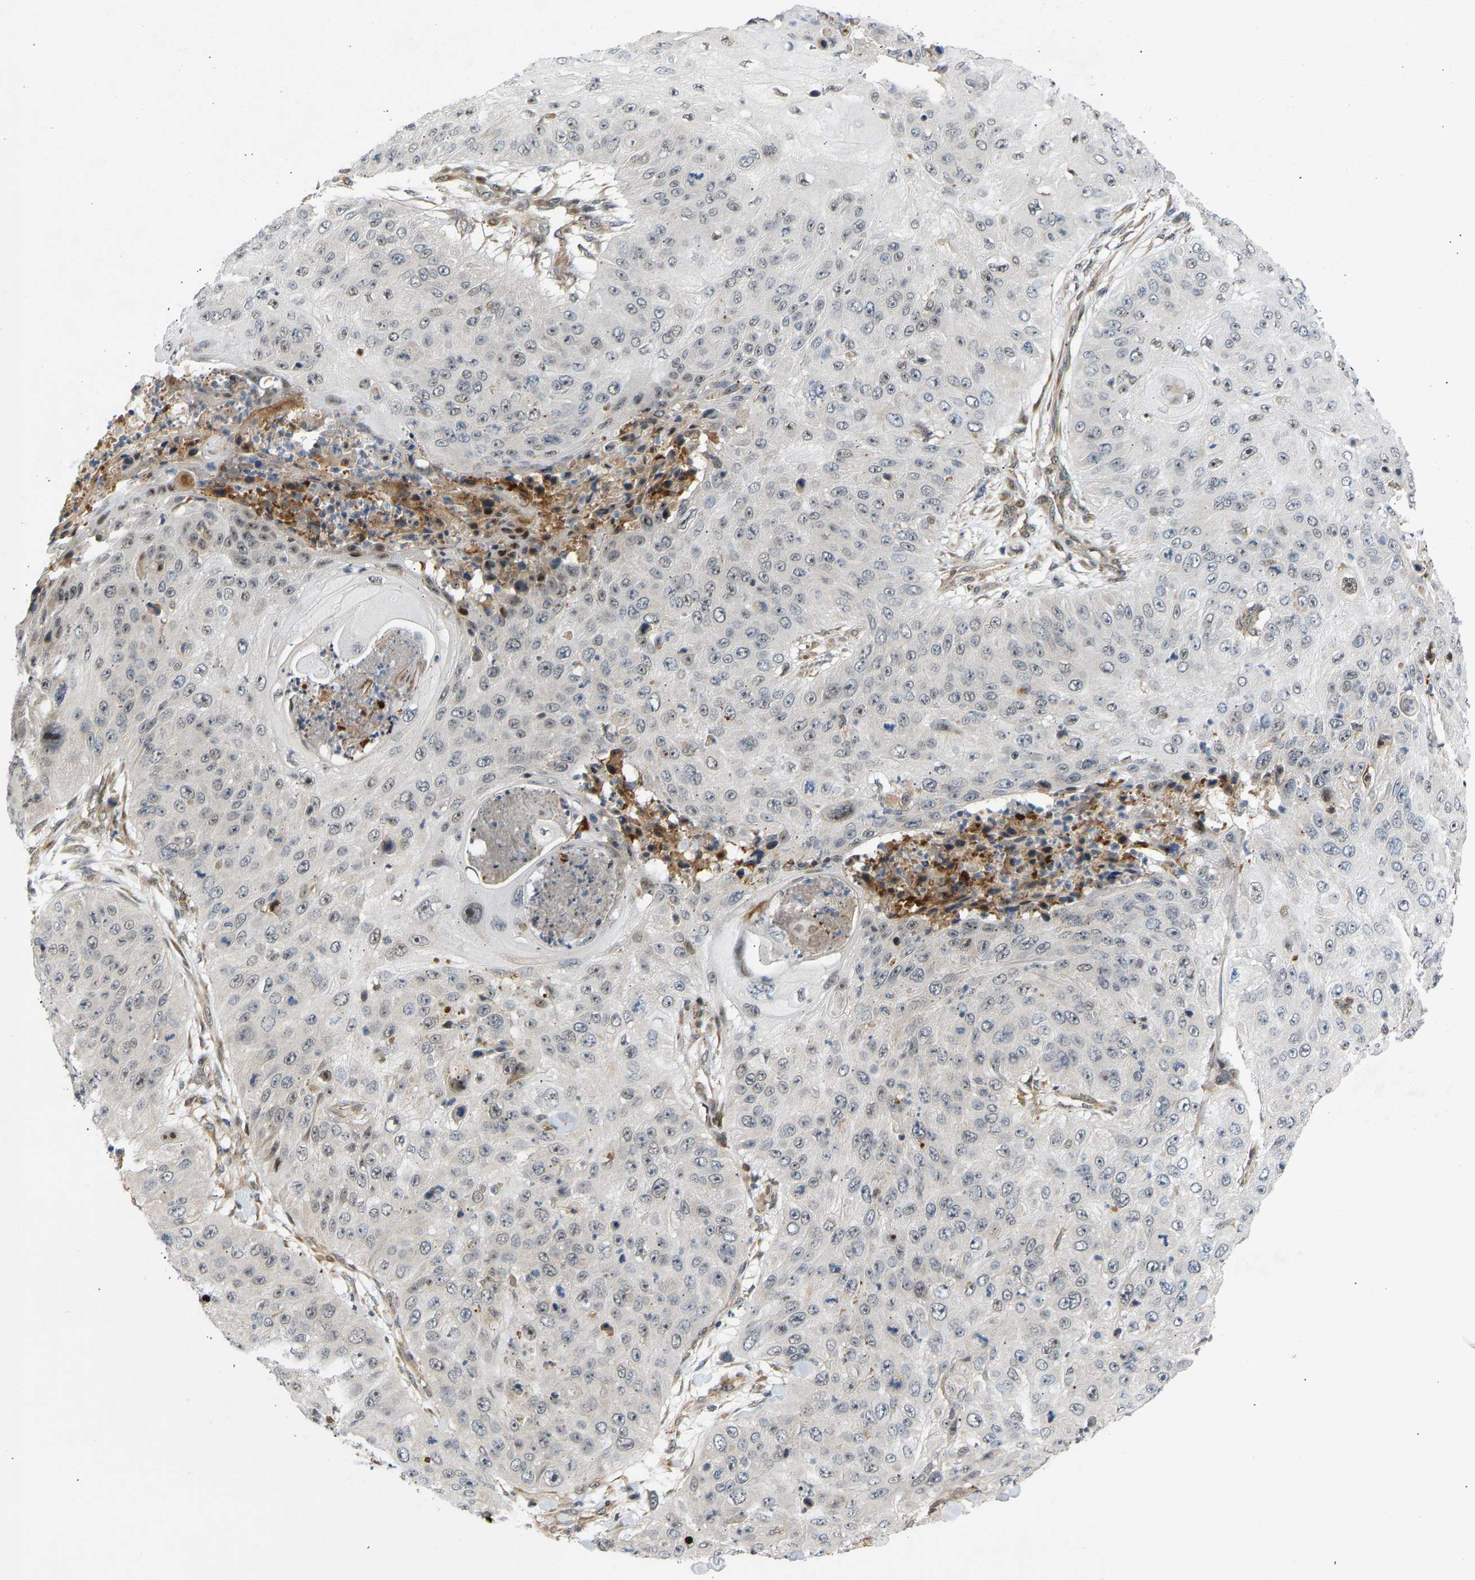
{"staining": {"intensity": "negative", "quantity": "none", "location": "none"}, "tissue": "skin cancer", "cell_type": "Tumor cells", "image_type": "cancer", "snomed": [{"axis": "morphology", "description": "Squamous cell carcinoma, NOS"}, {"axis": "topography", "description": "Skin"}], "caption": "An immunohistochemistry (IHC) micrograph of skin cancer (squamous cell carcinoma) is shown. There is no staining in tumor cells of skin cancer (squamous cell carcinoma). (DAB (3,3'-diaminobenzidine) IHC, high magnification).", "gene": "BAG1", "patient": {"sex": "female", "age": 80}}